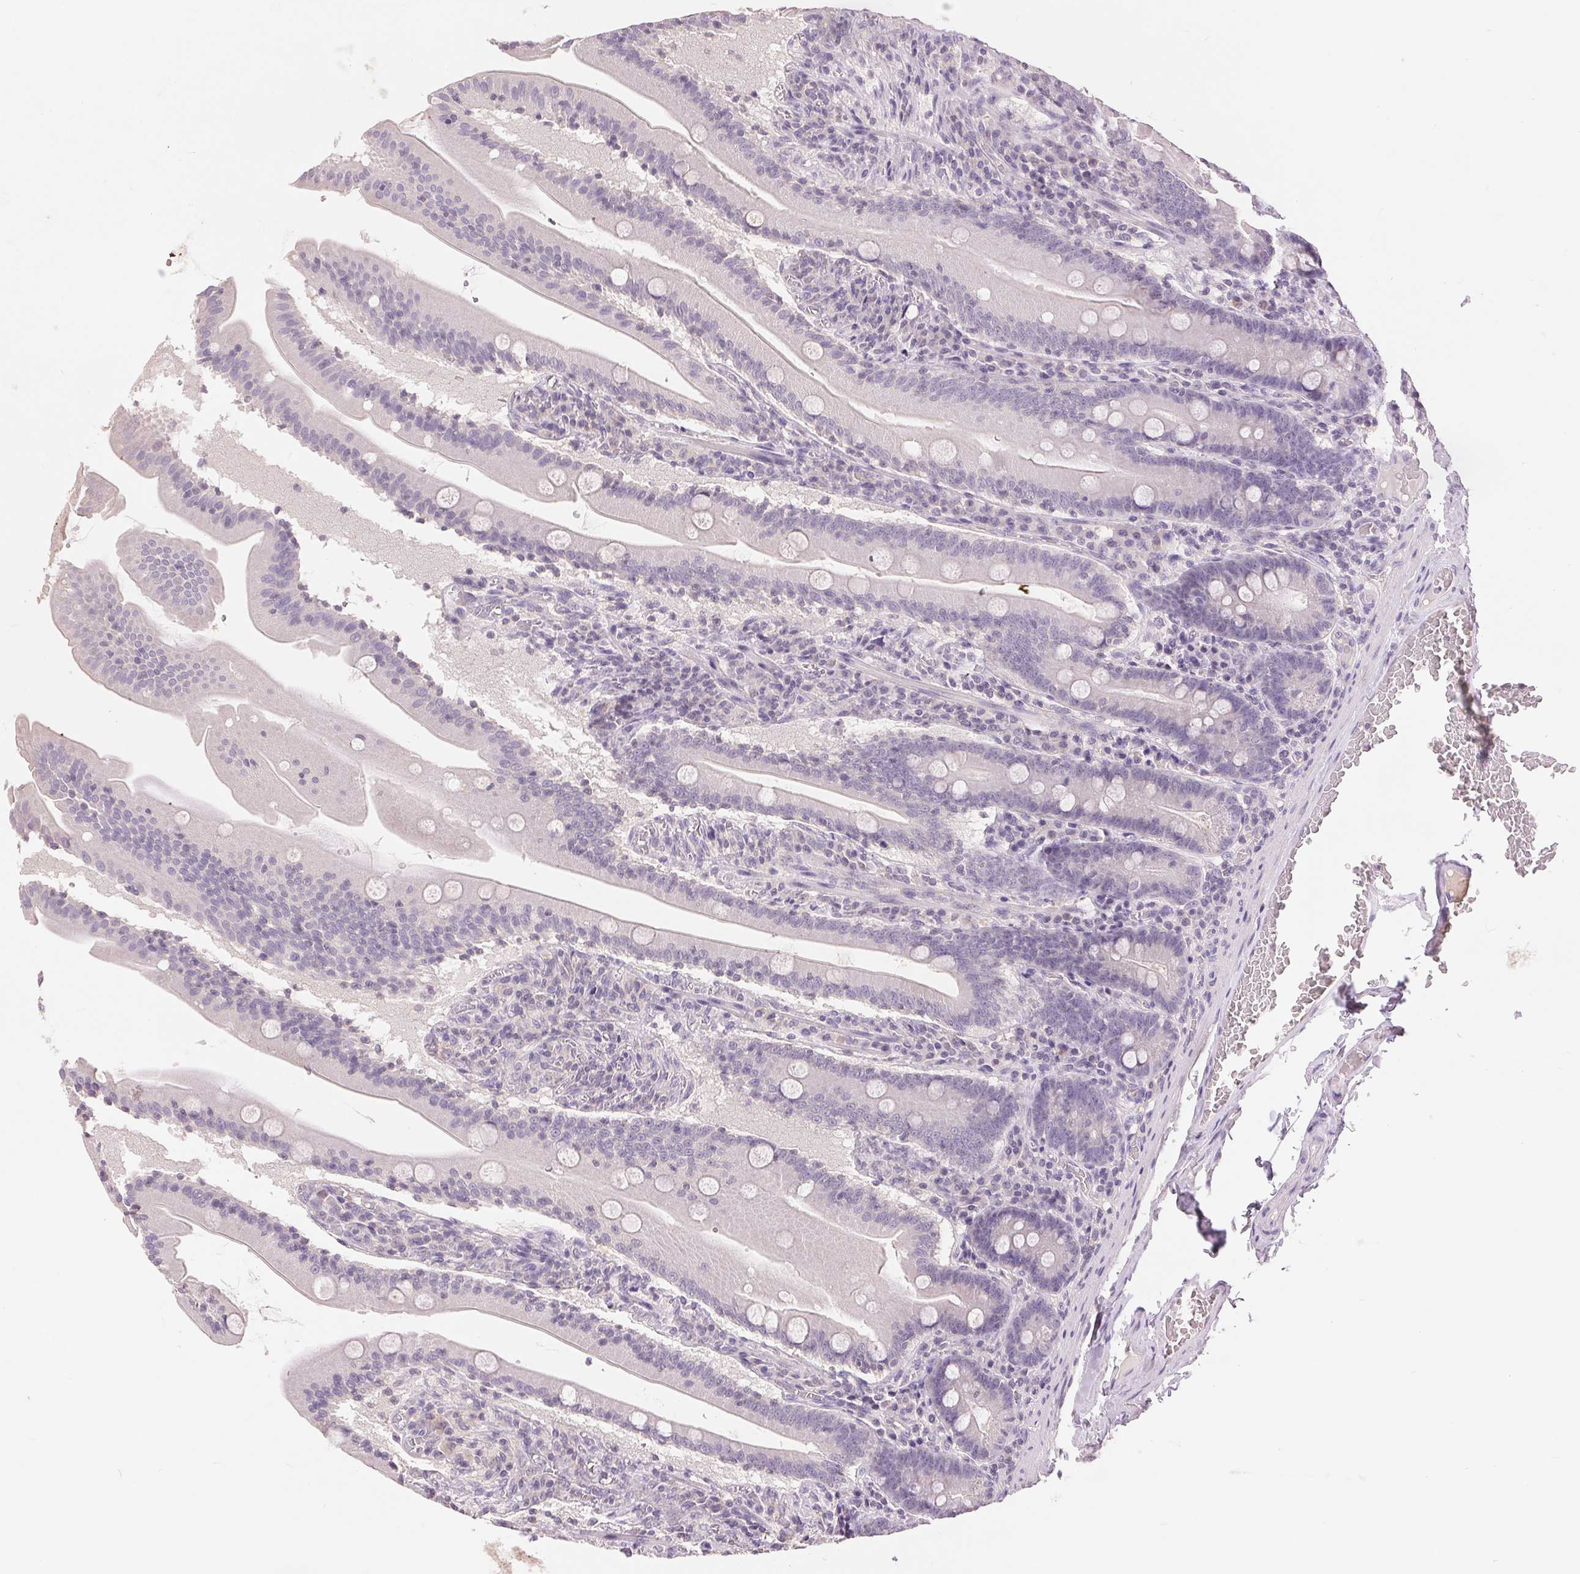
{"staining": {"intensity": "negative", "quantity": "none", "location": "none"}, "tissue": "small intestine", "cell_type": "Glandular cells", "image_type": "normal", "snomed": [{"axis": "morphology", "description": "Normal tissue, NOS"}, {"axis": "topography", "description": "Small intestine"}], "caption": "This is a histopathology image of immunohistochemistry (IHC) staining of unremarkable small intestine, which shows no staining in glandular cells.", "gene": "FXYD4", "patient": {"sex": "male", "age": 37}}